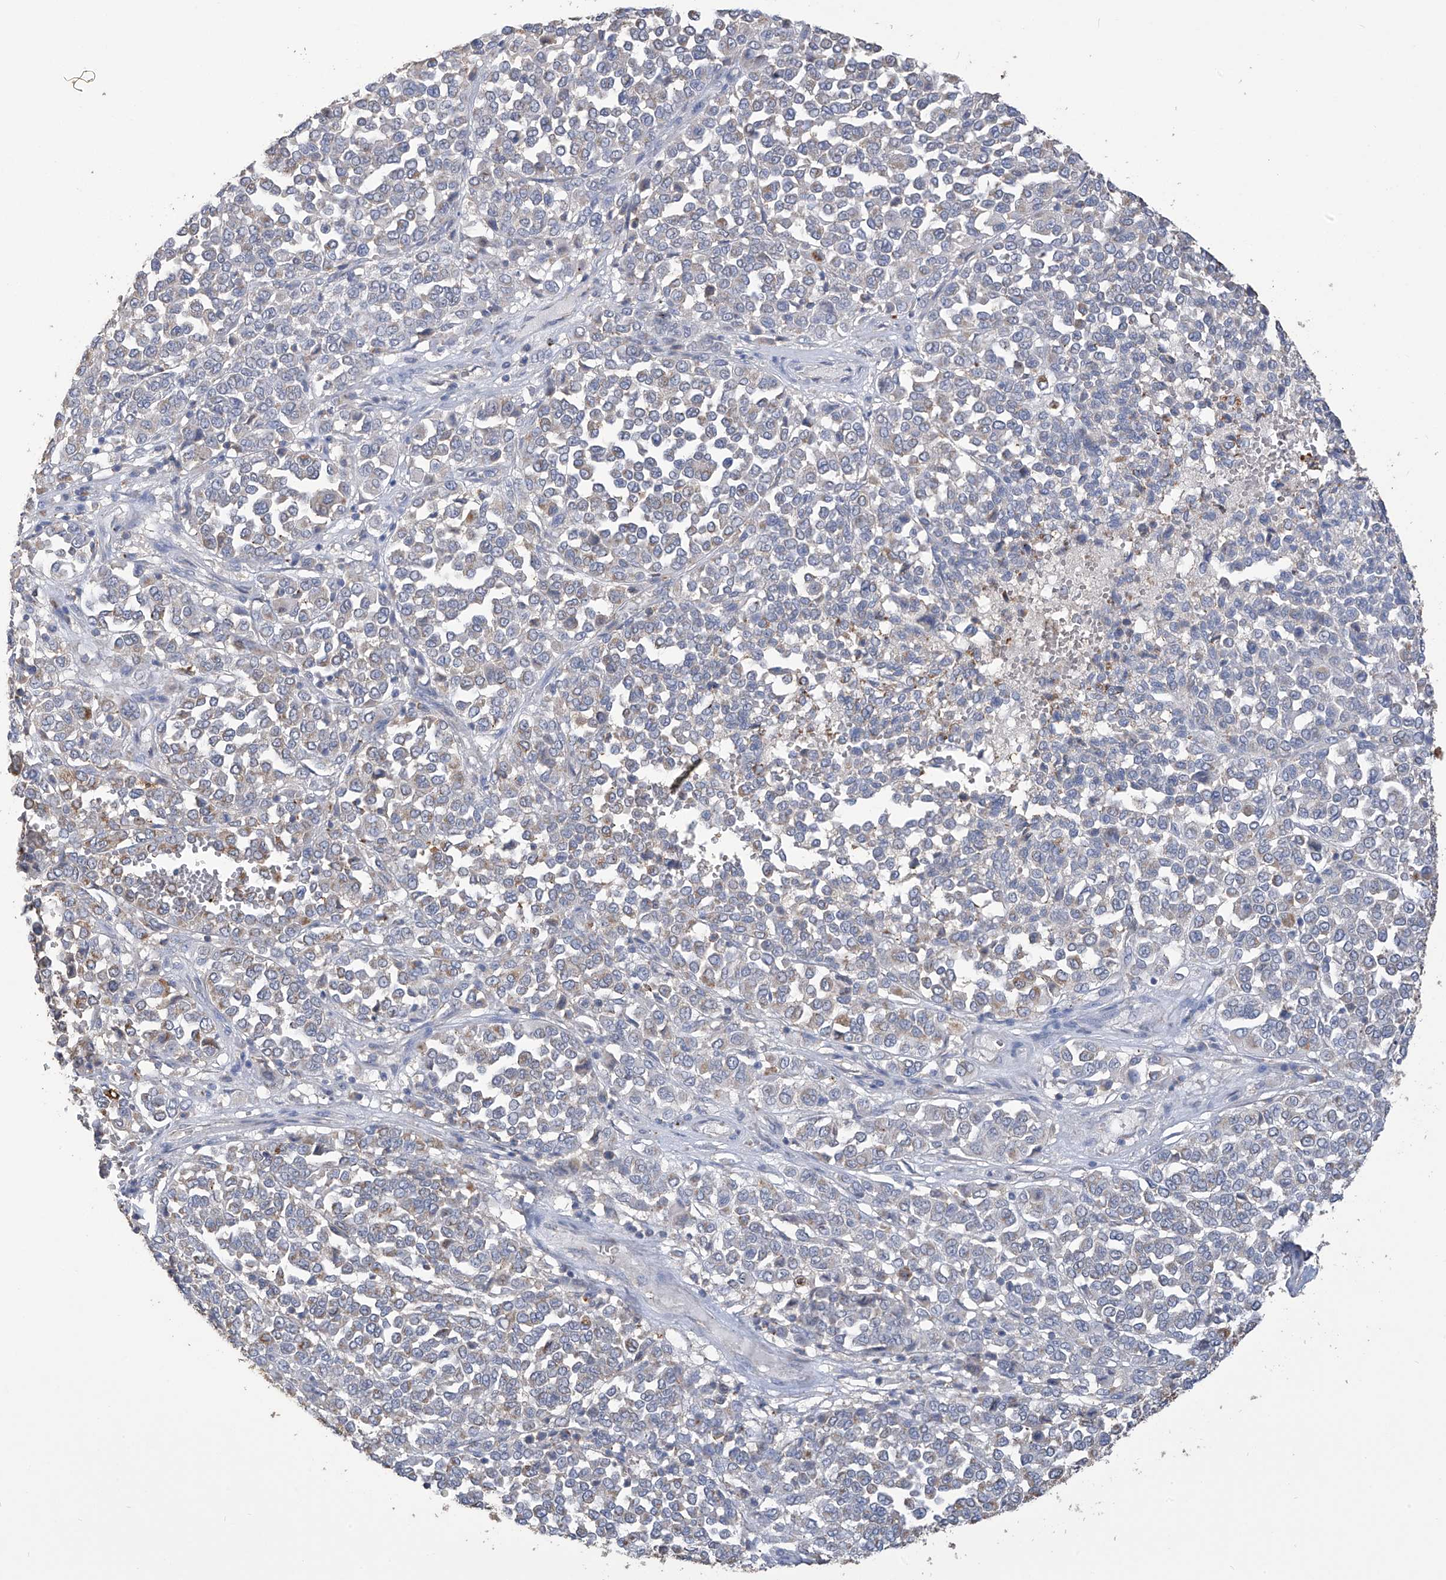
{"staining": {"intensity": "moderate", "quantity": "<25%", "location": "cytoplasmic/membranous"}, "tissue": "melanoma", "cell_type": "Tumor cells", "image_type": "cancer", "snomed": [{"axis": "morphology", "description": "Malignant melanoma, Metastatic site"}, {"axis": "topography", "description": "Pancreas"}], "caption": "IHC (DAB) staining of human malignant melanoma (metastatic site) shows moderate cytoplasmic/membranous protein expression in about <25% of tumor cells. The protein is stained brown, and the nuclei are stained in blue (DAB IHC with brightfield microscopy, high magnification).", "gene": "OGT", "patient": {"sex": "female", "age": 30}}